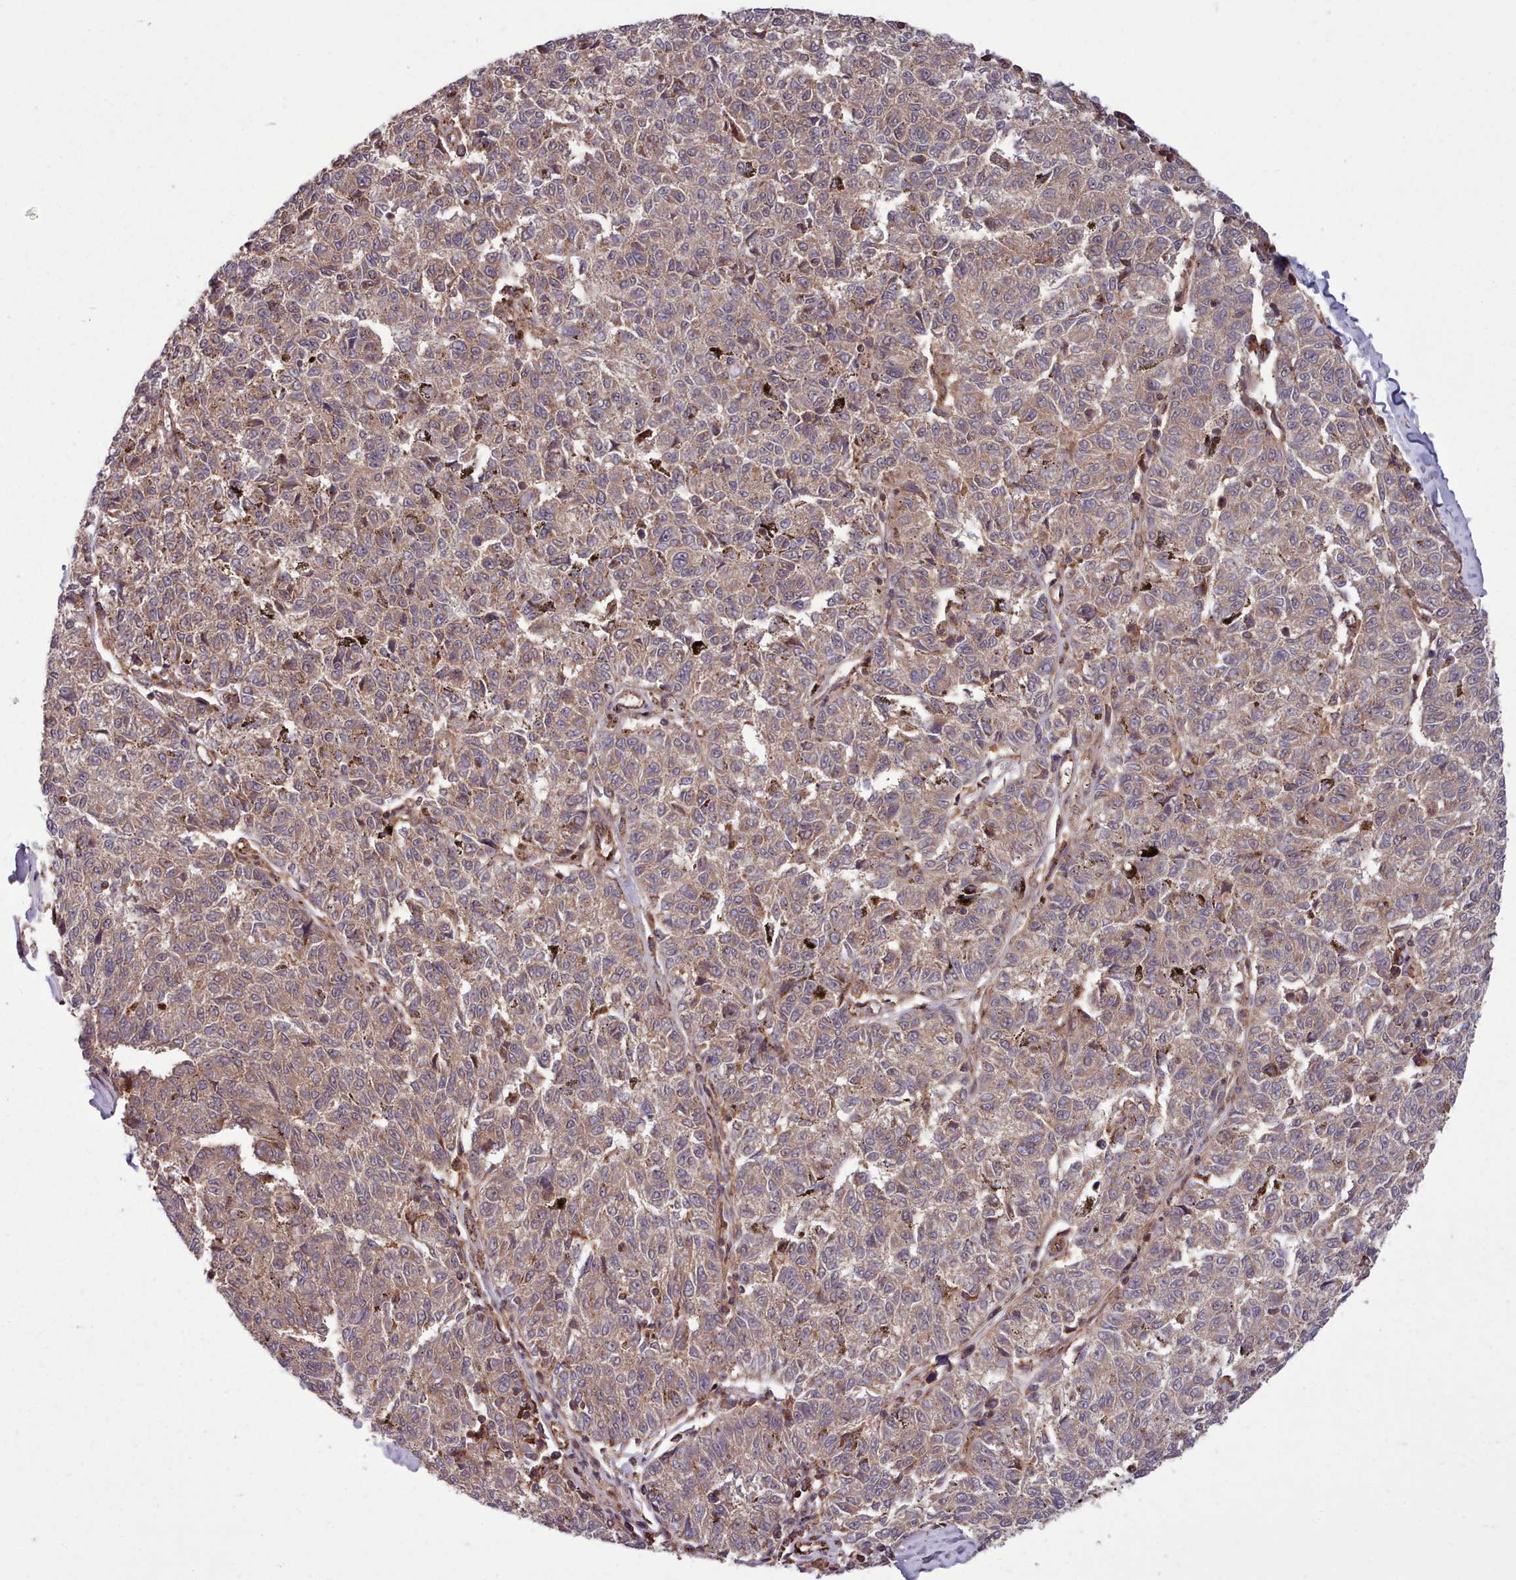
{"staining": {"intensity": "weak", "quantity": ">75%", "location": "cytoplasmic/membranous"}, "tissue": "melanoma", "cell_type": "Tumor cells", "image_type": "cancer", "snomed": [{"axis": "morphology", "description": "Malignant melanoma, NOS"}, {"axis": "topography", "description": "Skin"}], "caption": "This is an image of immunohistochemistry staining of malignant melanoma, which shows weak expression in the cytoplasmic/membranous of tumor cells.", "gene": "STUB1", "patient": {"sex": "female", "age": 72}}